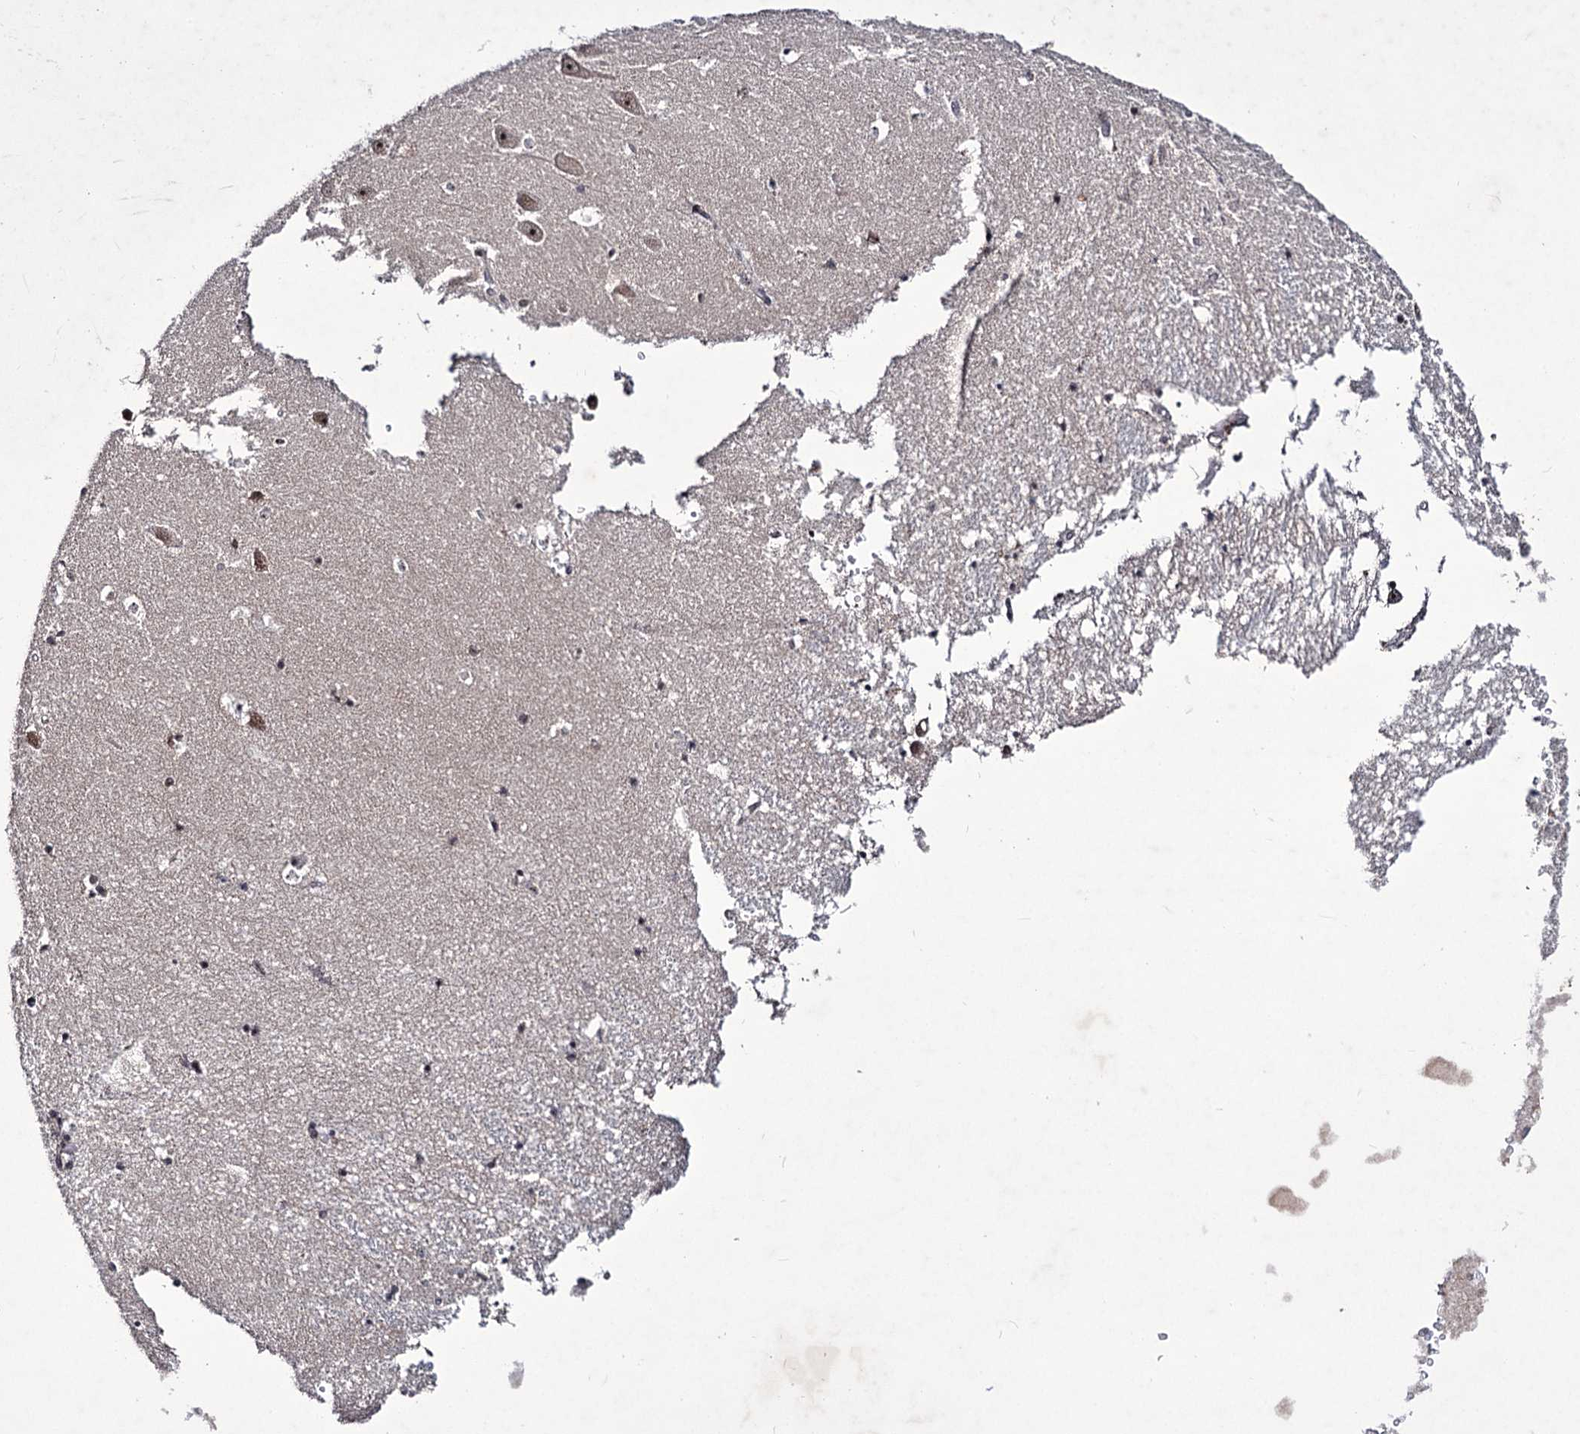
{"staining": {"intensity": "moderate", "quantity": "<25%", "location": "nuclear"}, "tissue": "hippocampus", "cell_type": "Glial cells", "image_type": "normal", "snomed": [{"axis": "morphology", "description": "Normal tissue, NOS"}, {"axis": "topography", "description": "Hippocampus"}], "caption": "Immunohistochemistry (IHC) of normal human hippocampus exhibits low levels of moderate nuclear expression in about <25% of glial cells.", "gene": "VGLL4", "patient": {"sex": "male", "age": 70}}